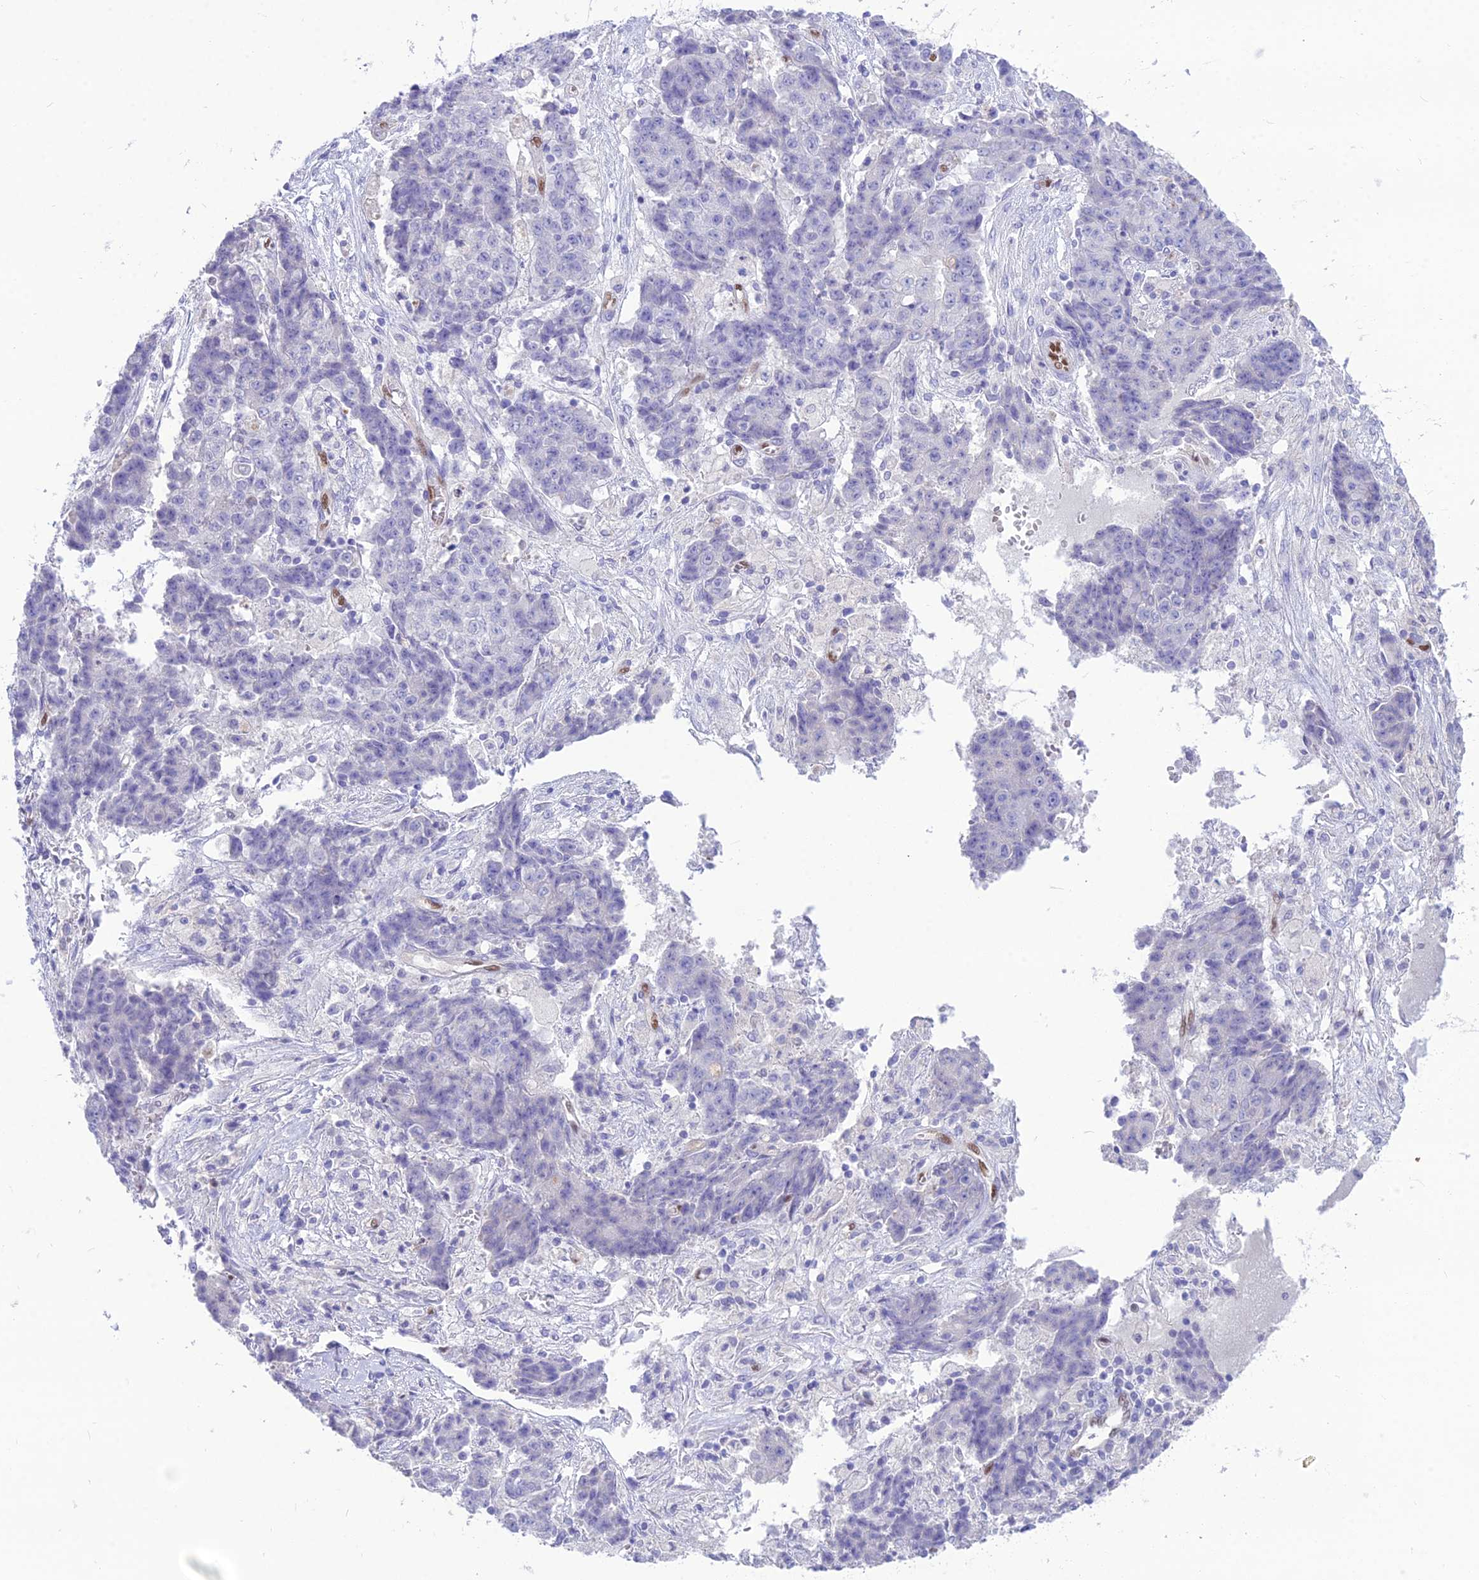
{"staining": {"intensity": "negative", "quantity": "none", "location": "none"}, "tissue": "ovarian cancer", "cell_type": "Tumor cells", "image_type": "cancer", "snomed": [{"axis": "morphology", "description": "Carcinoma, endometroid"}, {"axis": "topography", "description": "Ovary"}], "caption": "Tumor cells are negative for protein expression in human ovarian endometroid carcinoma.", "gene": "NOVA2", "patient": {"sex": "female", "age": 42}}